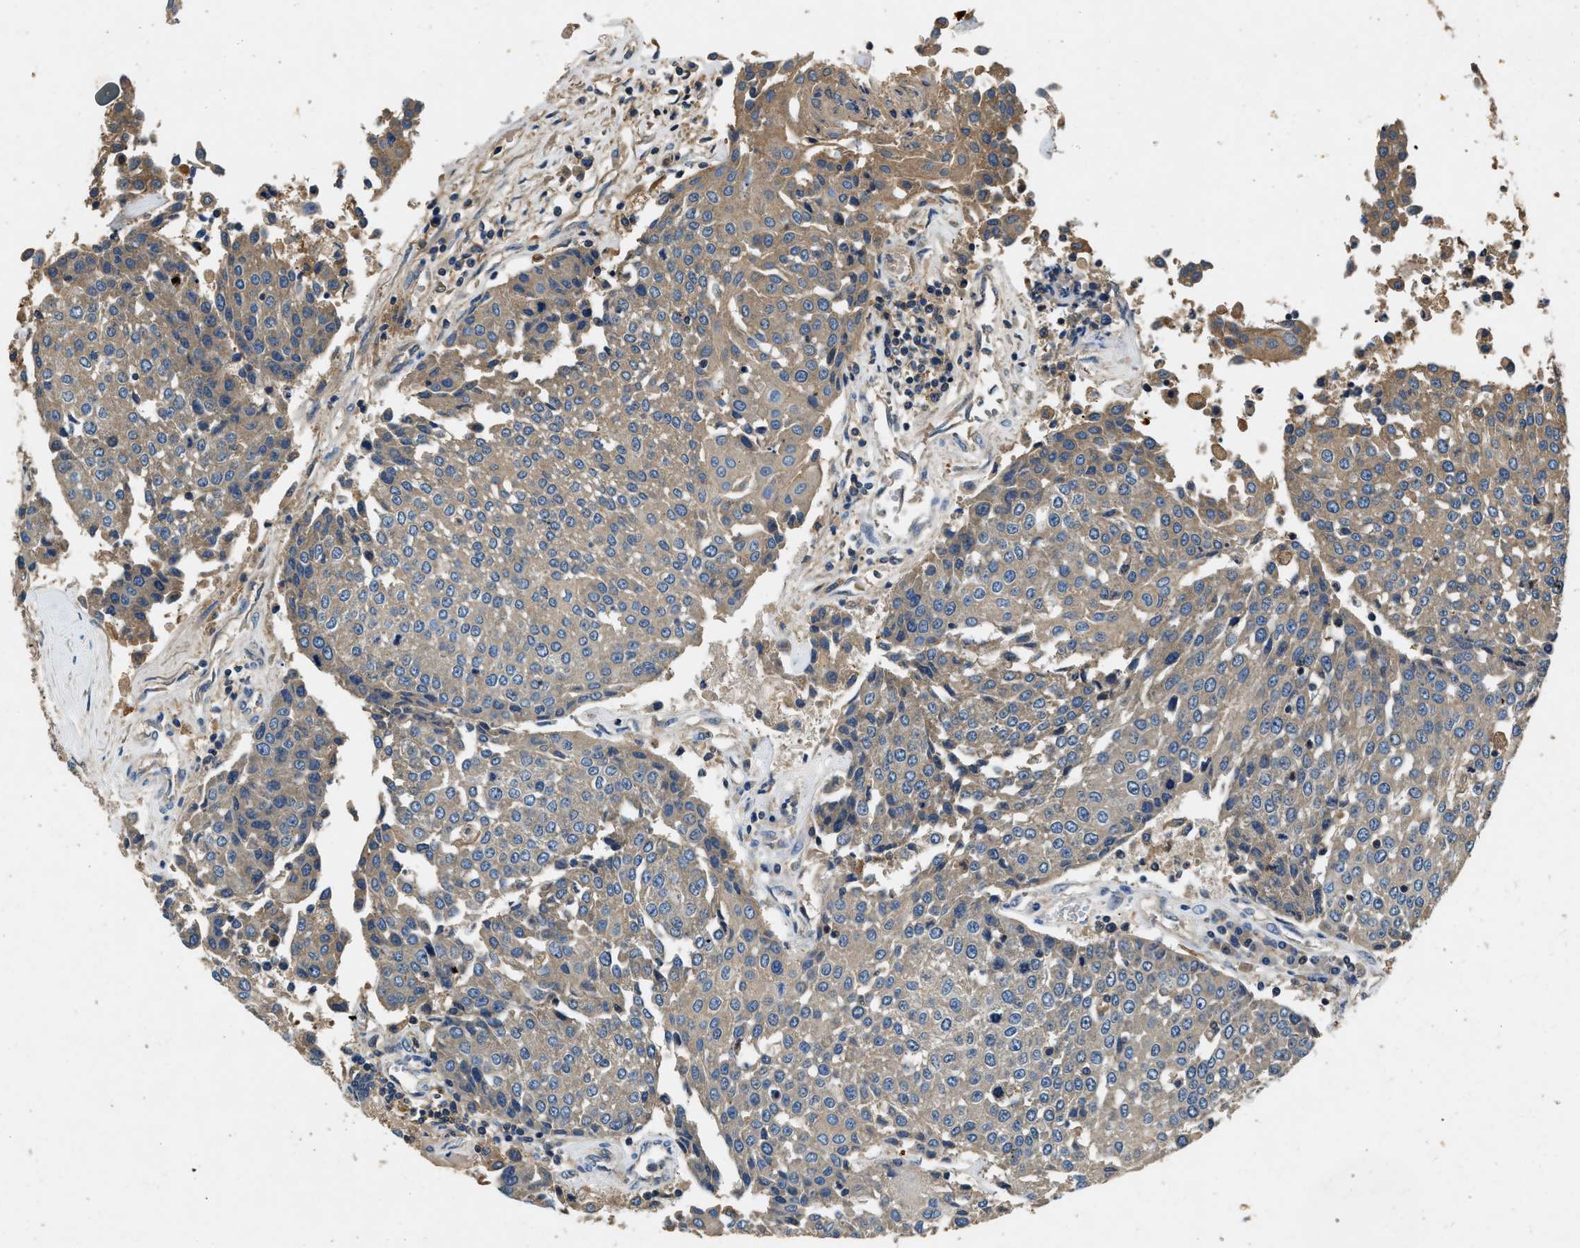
{"staining": {"intensity": "moderate", "quantity": "<25%", "location": "cytoplasmic/membranous"}, "tissue": "urothelial cancer", "cell_type": "Tumor cells", "image_type": "cancer", "snomed": [{"axis": "morphology", "description": "Urothelial carcinoma, High grade"}, {"axis": "topography", "description": "Urinary bladder"}], "caption": "Brown immunohistochemical staining in human urothelial cancer reveals moderate cytoplasmic/membranous positivity in approximately <25% of tumor cells. The staining is performed using DAB (3,3'-diaminobenzidine) brown chromogen to label protein expression. The nuclei are counter-stained blue using hematoxylin.", "gene": "BLOC1S1", "patient": {"sex": "female", "age": 85}}